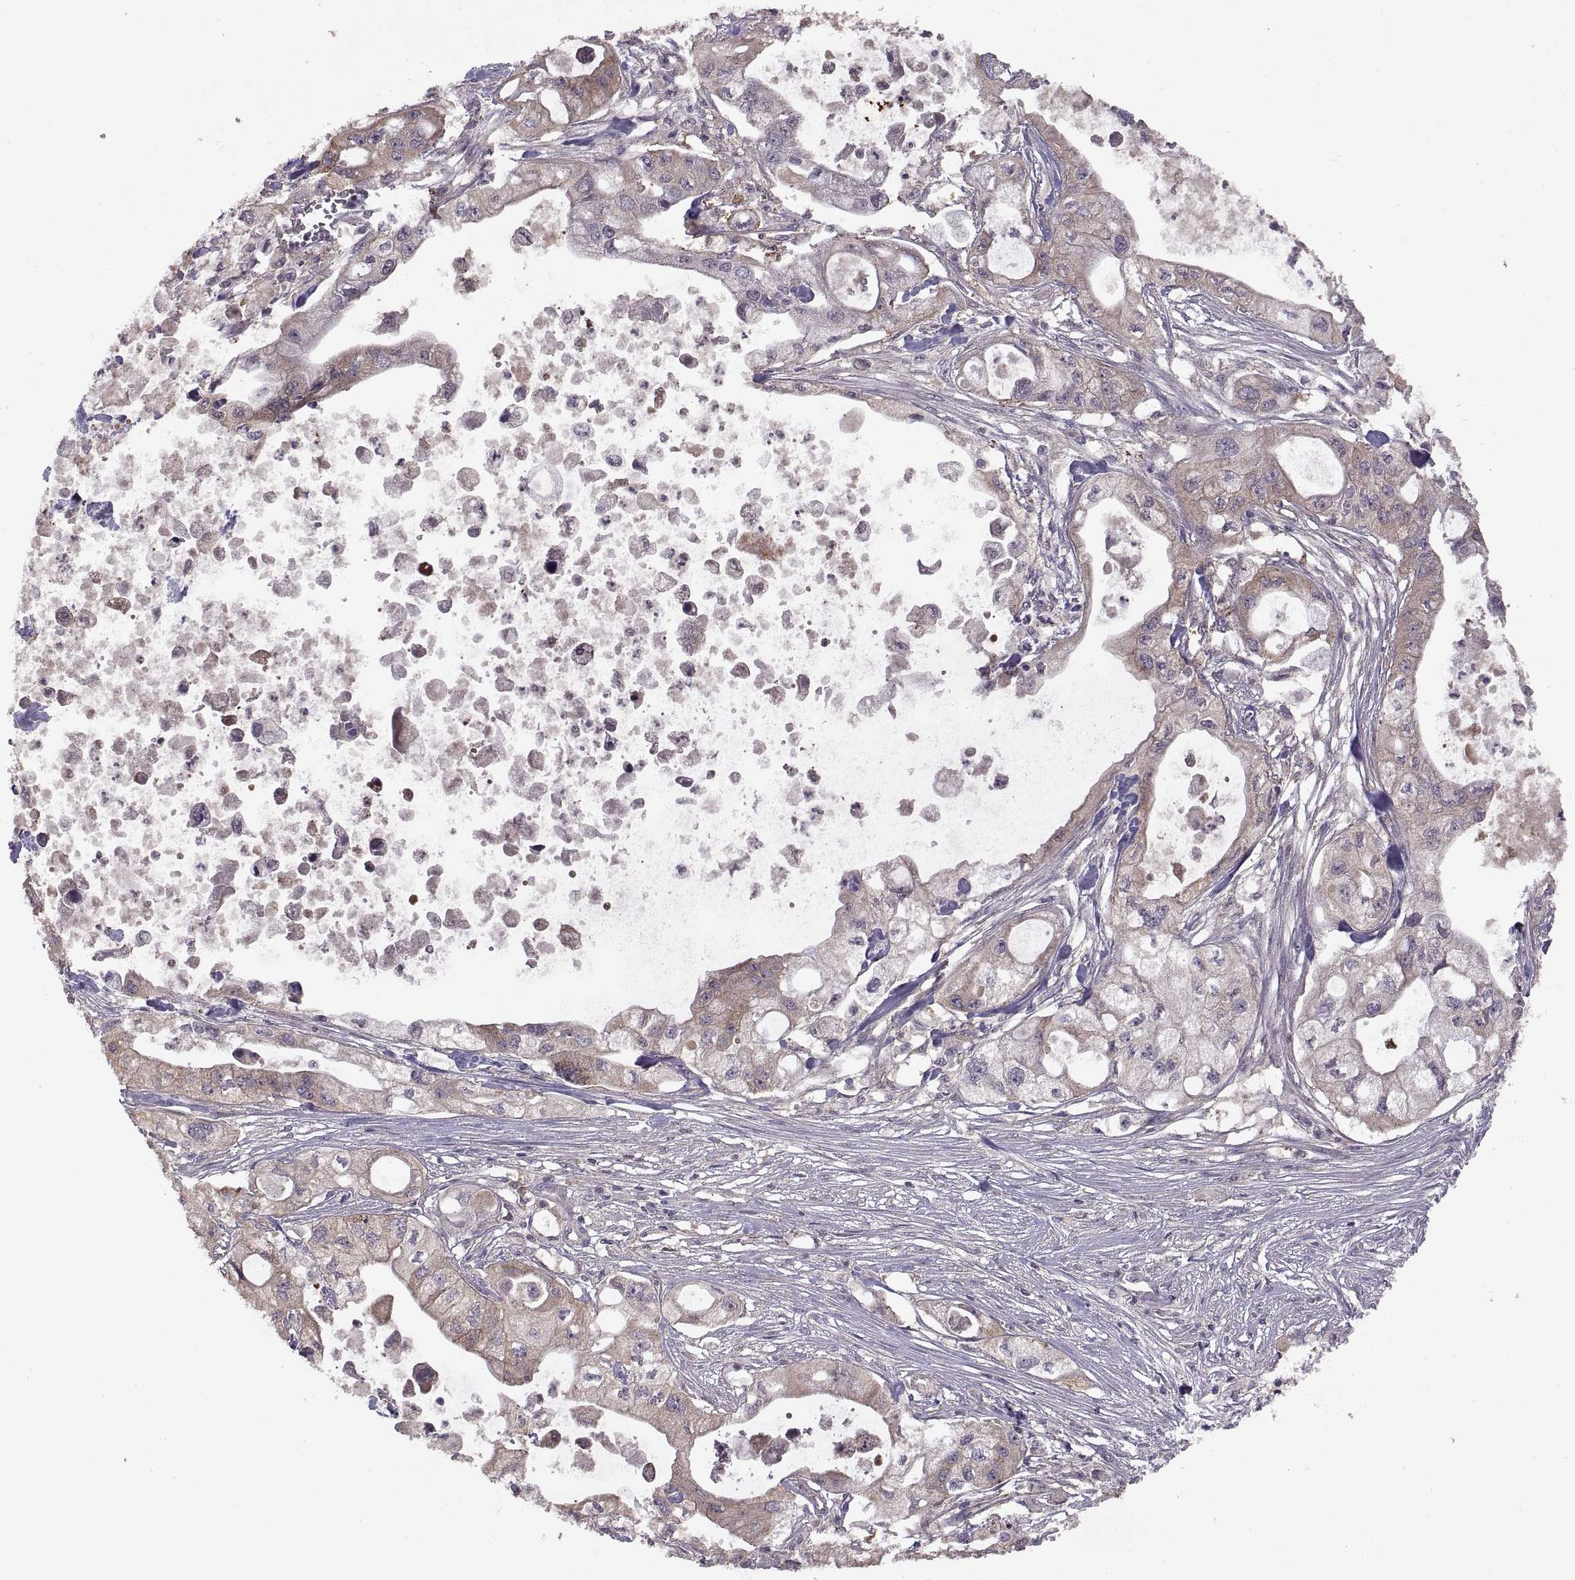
{"staining": {"intensity": "negative", "quantity": "none", "location": "none"}, "tissue": "pancreatic cancer", "cell_type": "Tumor cells", "image_type": "cancer", "snomed": [{"axis": "morphology", "description": "Adenocarcinoma, NOS"}, {"axis": "topography", "description": "Pancreas"}], "caption": "A high-resolution micrograph shows immunohistochemistry staining of adenocarcinoma (pancreatic), which shows no significant staining in tumor cells. Nuclei are stained in blue.", "gene": "NMNAT2", "patient": {"sex": "male", "age": 70}}